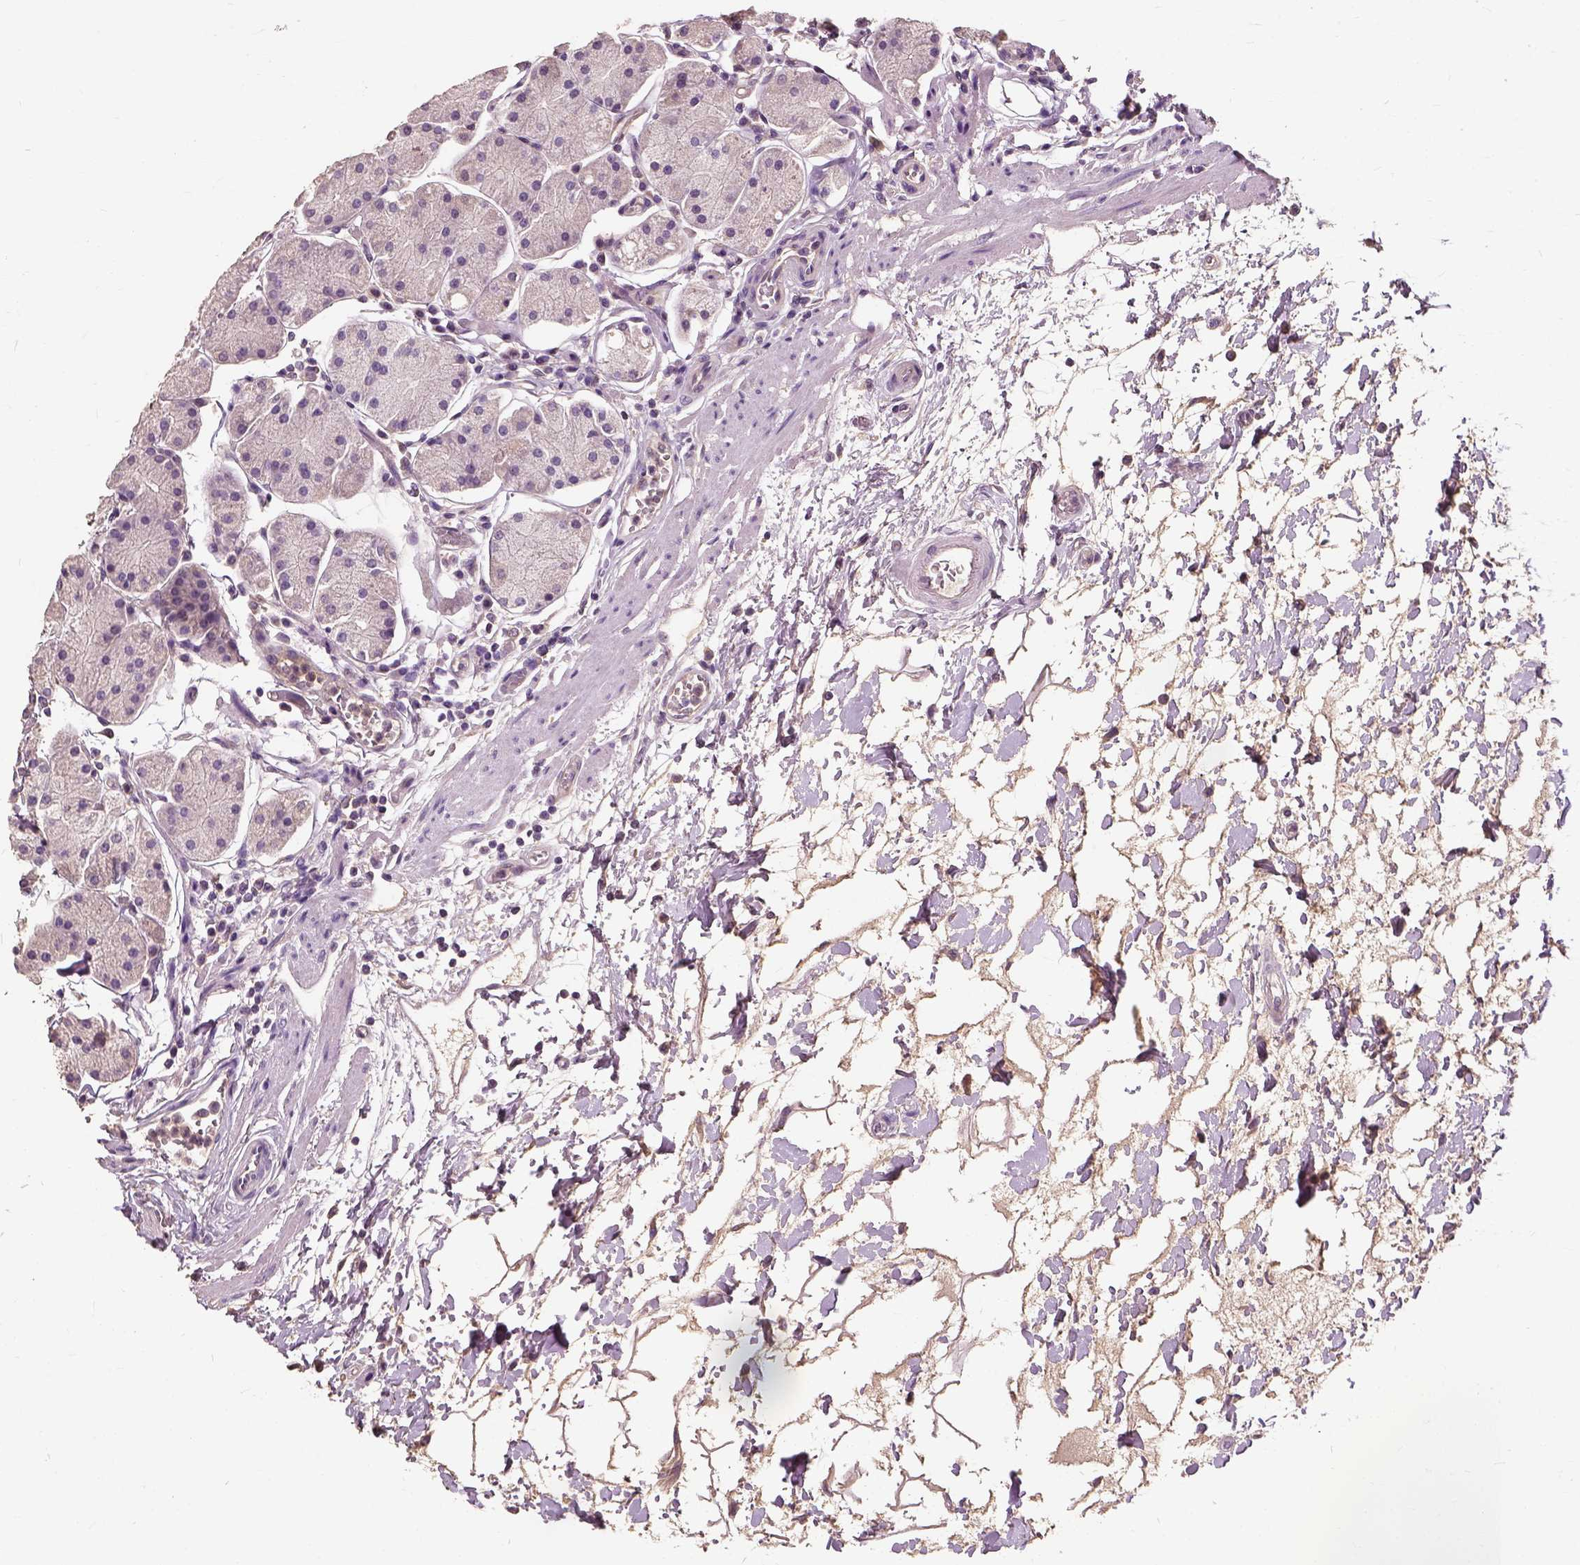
{"staining": {"intensity": "negative", "quantity": "none", "location": "none"}, "tissue": "stomach", "cell_type": "Glandular cells", "image_type": "normal", "snomed": [{"axis": "morphology", "description": "Normal tissue, NOS"}, {"axis": "topography", "description": "Stomach"}], "caption": "Immunohistochemical staining of normal stomach shows no significant expression in glandular cells.", "gene": "PEA15", "patient": {"sex": "male", "age": 54}}